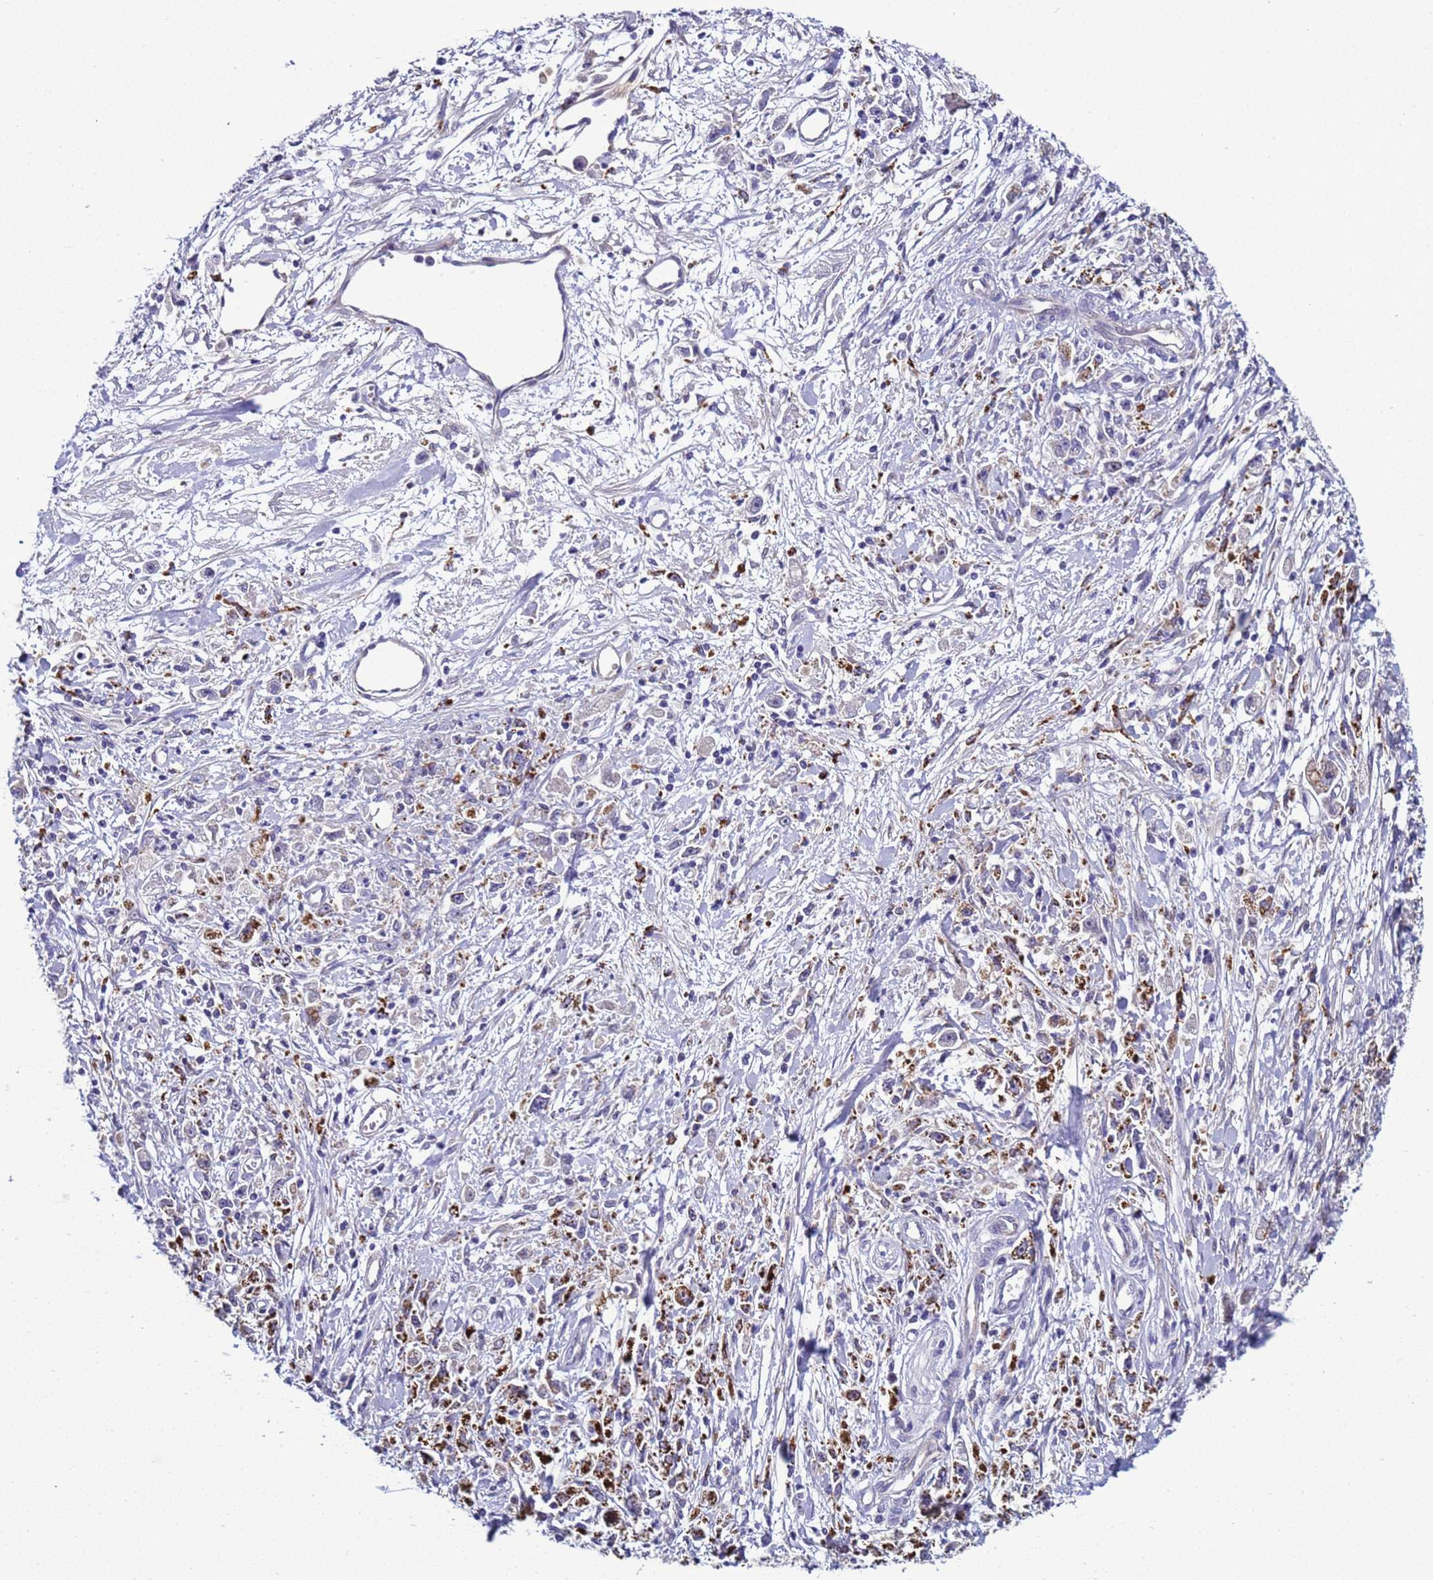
{"staining": {"intensity": "negative", "quantity": "none", "location": "none"}, "tissue": "stomach cancer", "cell_type": "Tumor cells", "image_type": "cancer", "snomed": [{"axis": "morphology", "description": "Adenocarcinoma, NOS"}, {"axis": "topography", "description": "Stomach"}], "caption": "IHC photomicrograph of neoplastic tissue: stomach cancer (adenocarcinoma) stained with DAB exhibits no significant protein positivity in tumor cells.", "gene": "NAT2", "patient": {"sex": "female", "age": 59}}